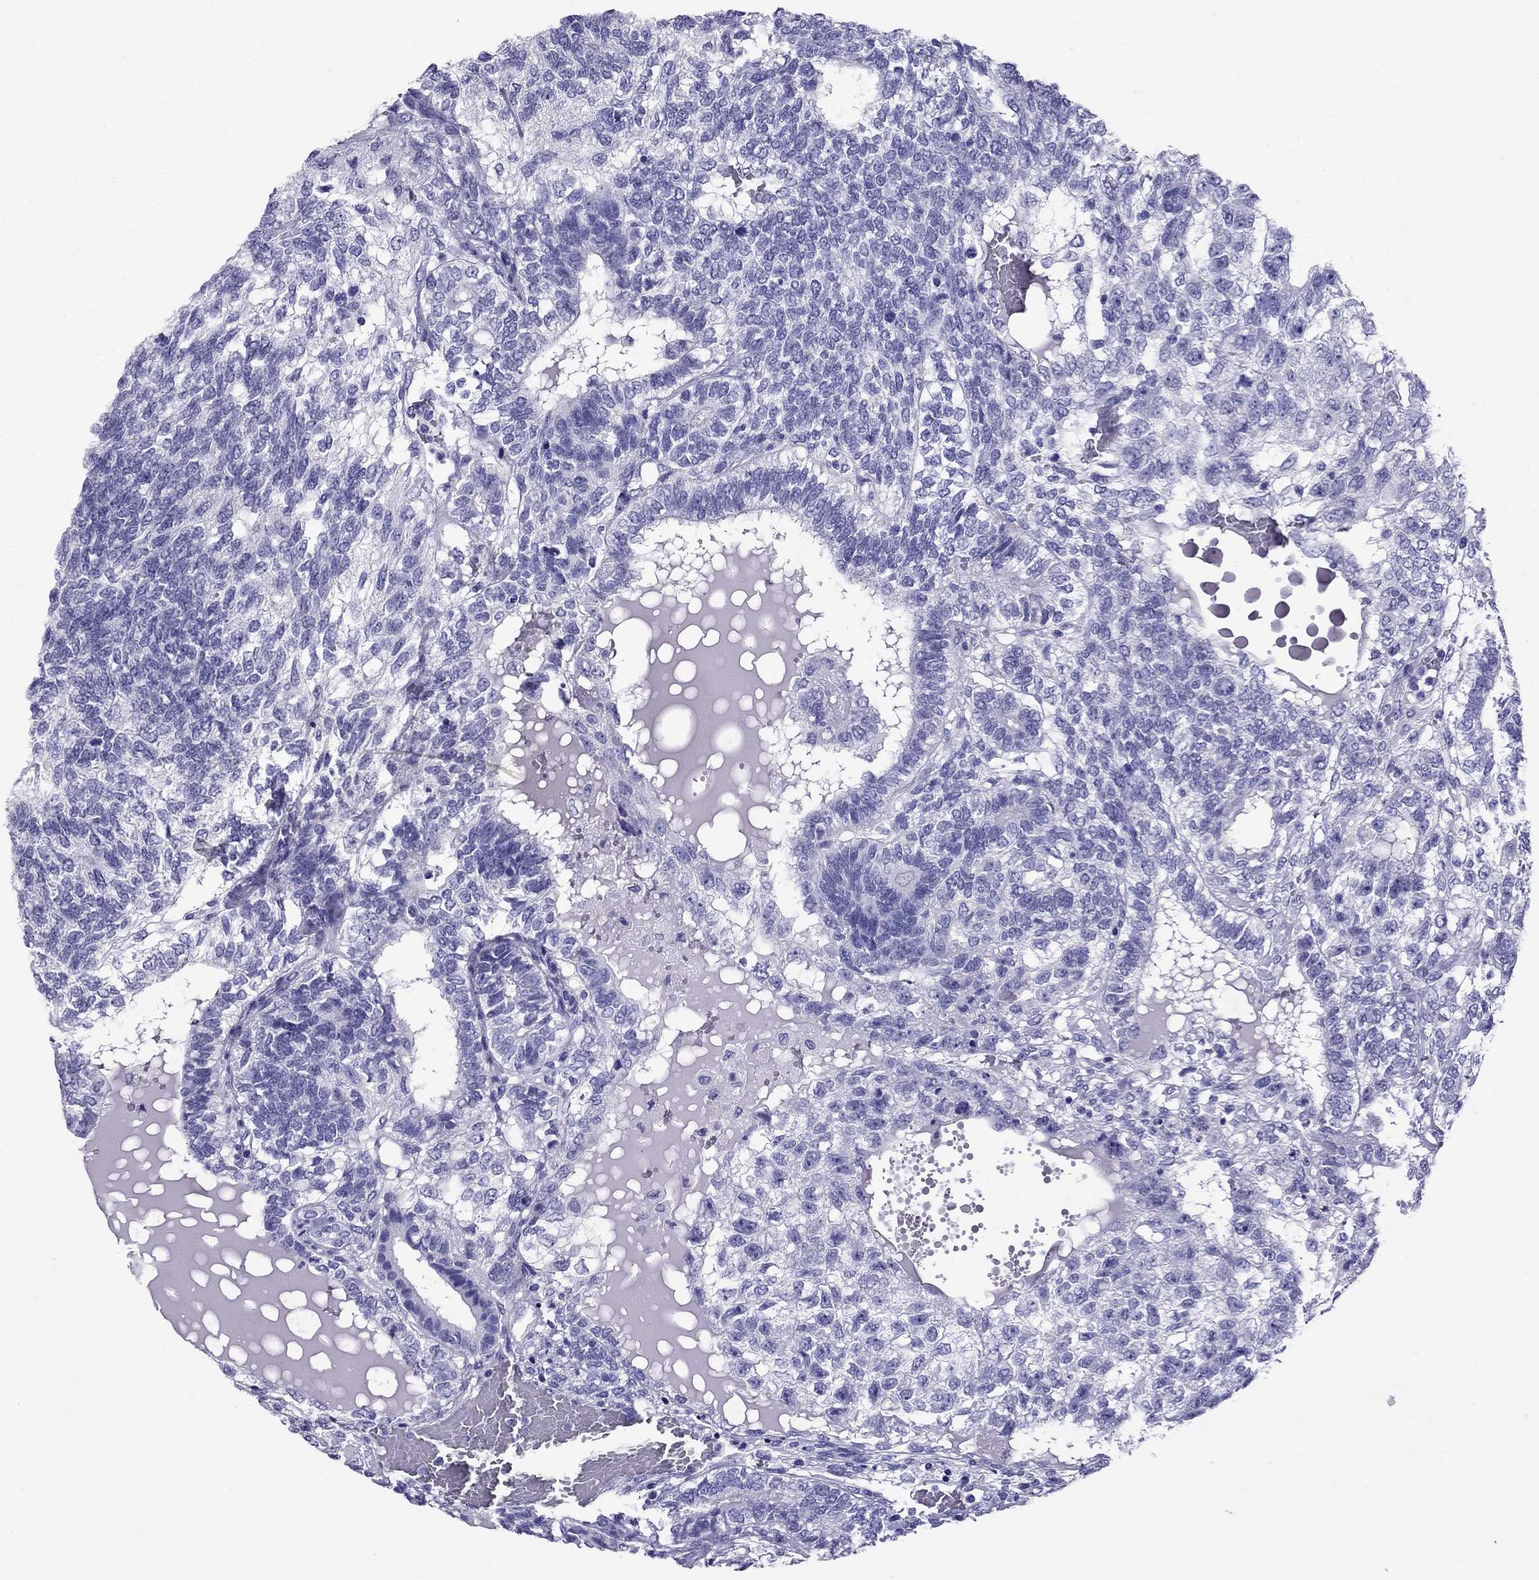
{"staining": {"intensity": "negative", "quantity": "none", "location": "none"}, "tissue": "testis cancer", "cell_type": "Tumor cells", "image_type": "cancer", "snomed": [{"axis": "morphology", "description": "Seminoma, NOS"}, {"axis": "morphology", "description": "Carcinoma, Embryonal, NOS"}, {"axis": "topography", "description": "Testis"}], "caption": "Immunohistochemistry of human testis cancer displays no positivity in tumor cells.", "gene": "AVPR1B", "patient": {"sex": "male", "age": 41}}